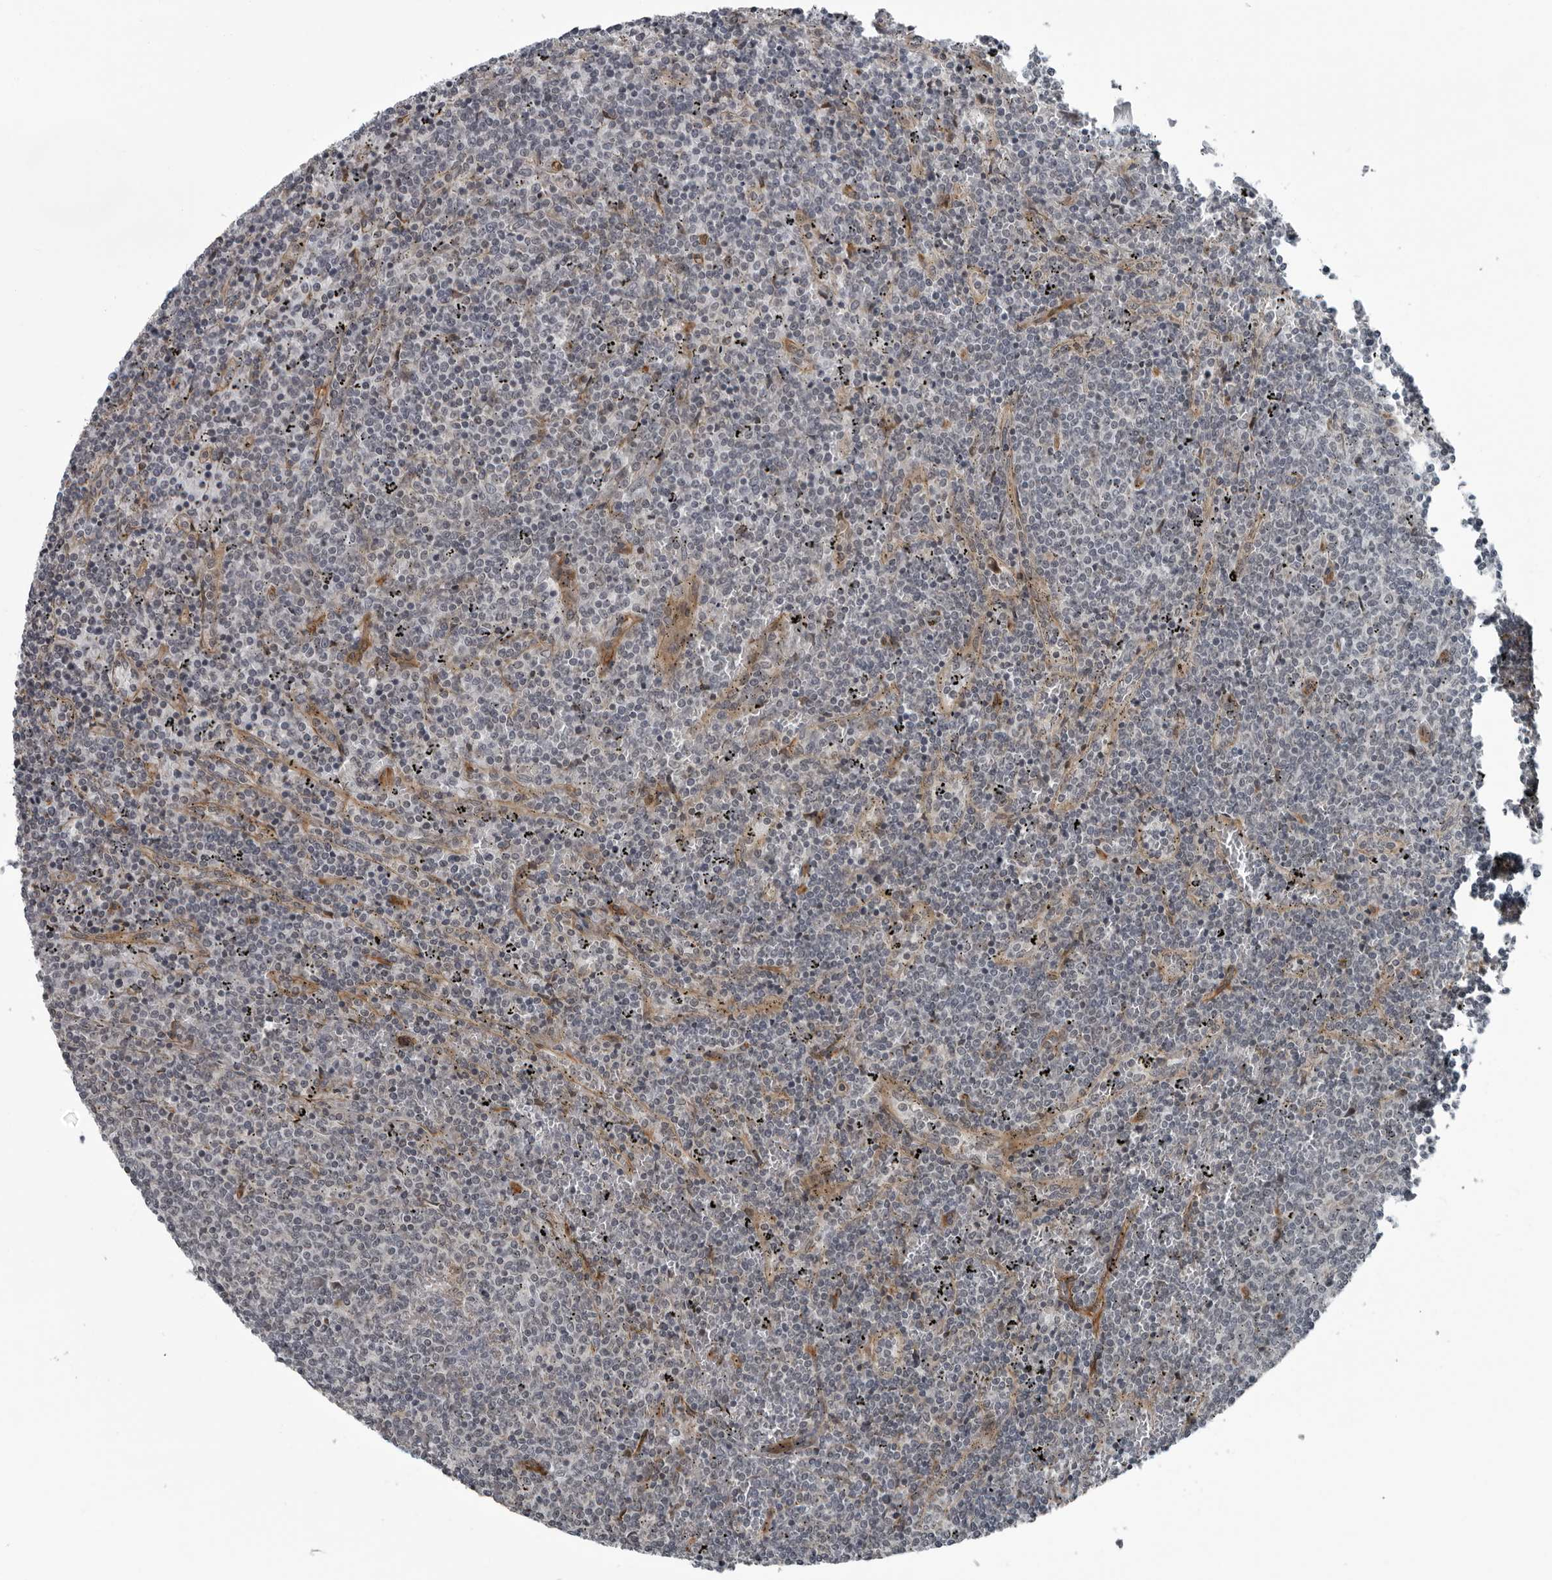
{"staining": {"intensity": "negative", "quantity": "none", "location": "none"}, "tissue": "lymphoma", "cell_type": "Tumor cells", "image_type": "cancer", "snomed": [{"axis": "morphology", "description": "Malignant lymphoma, non-Hodgkin's type, Low grade"}, {"axis": "topography", "description": "Spleen"}], "caption": "IHC photomicrograph of neoplastic tissue: human low-grade malignant lymphoma, non-Hodgkin's type stained with DAB (3,3'-diaminobenzidine) exhibits no significant protein expression in tumor cells. (Immunohistochemistry, brightfield microscopy, high magnification).", "gene": "FAM102B", "patient": {"sex": "female", "age": 50}}